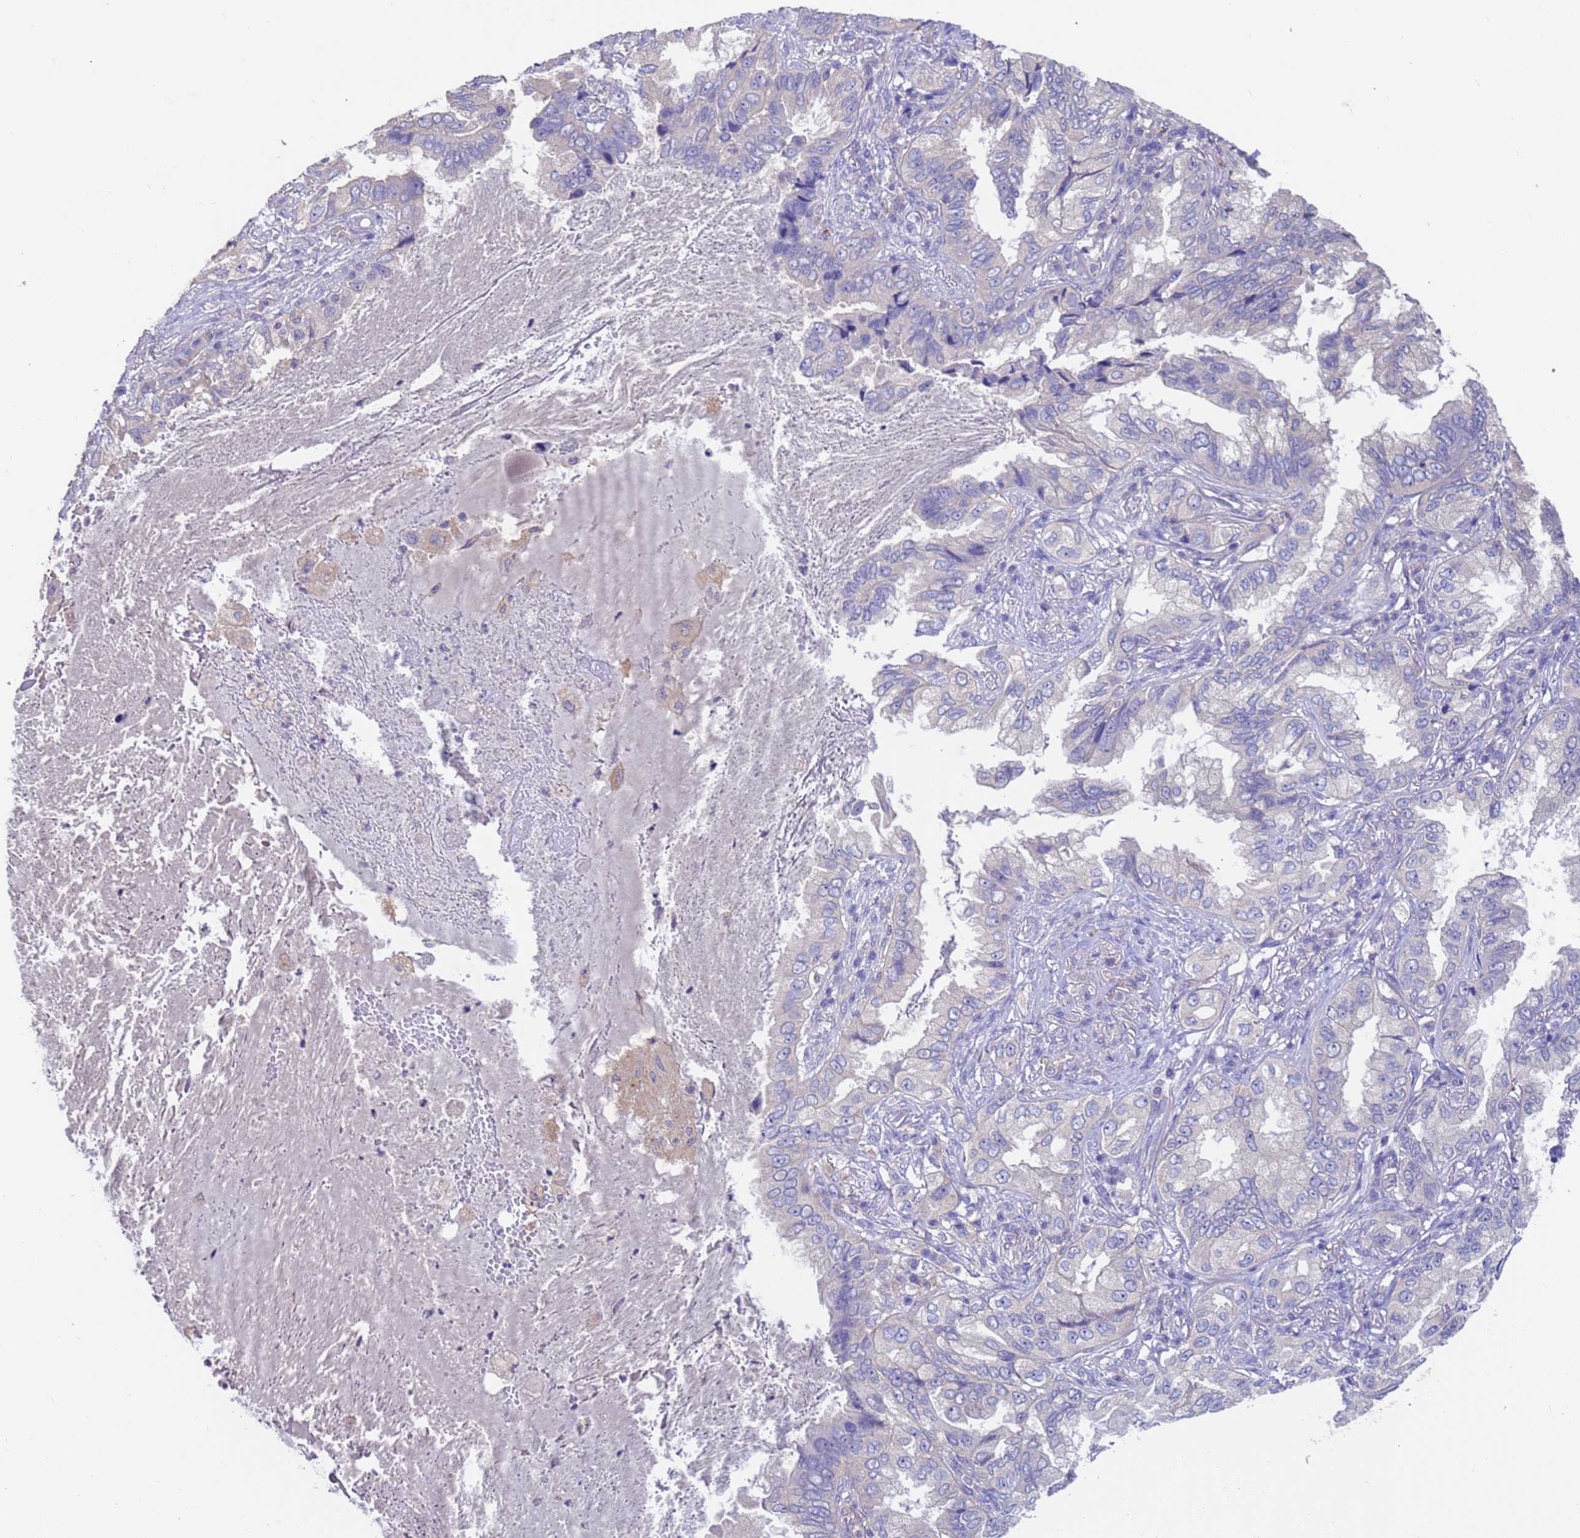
{"staining": {"intensity": "negative", "quantity": "none", "location": "none"}, "tissue": "lung cancer", "cell_type": "Tumor cells", "image_type": "cancer", "snomed": [{"axis": "morphology", "description": "Adenocarcinoma, NOS"}, {"axis": "topography", "description": "Lung"}], "caption": "Immunohistochemistry of lung adenocarcinoma displays no staining in tumor cells.", "gene": "SRL", "patient": {"sex": "female", "age": 69}}